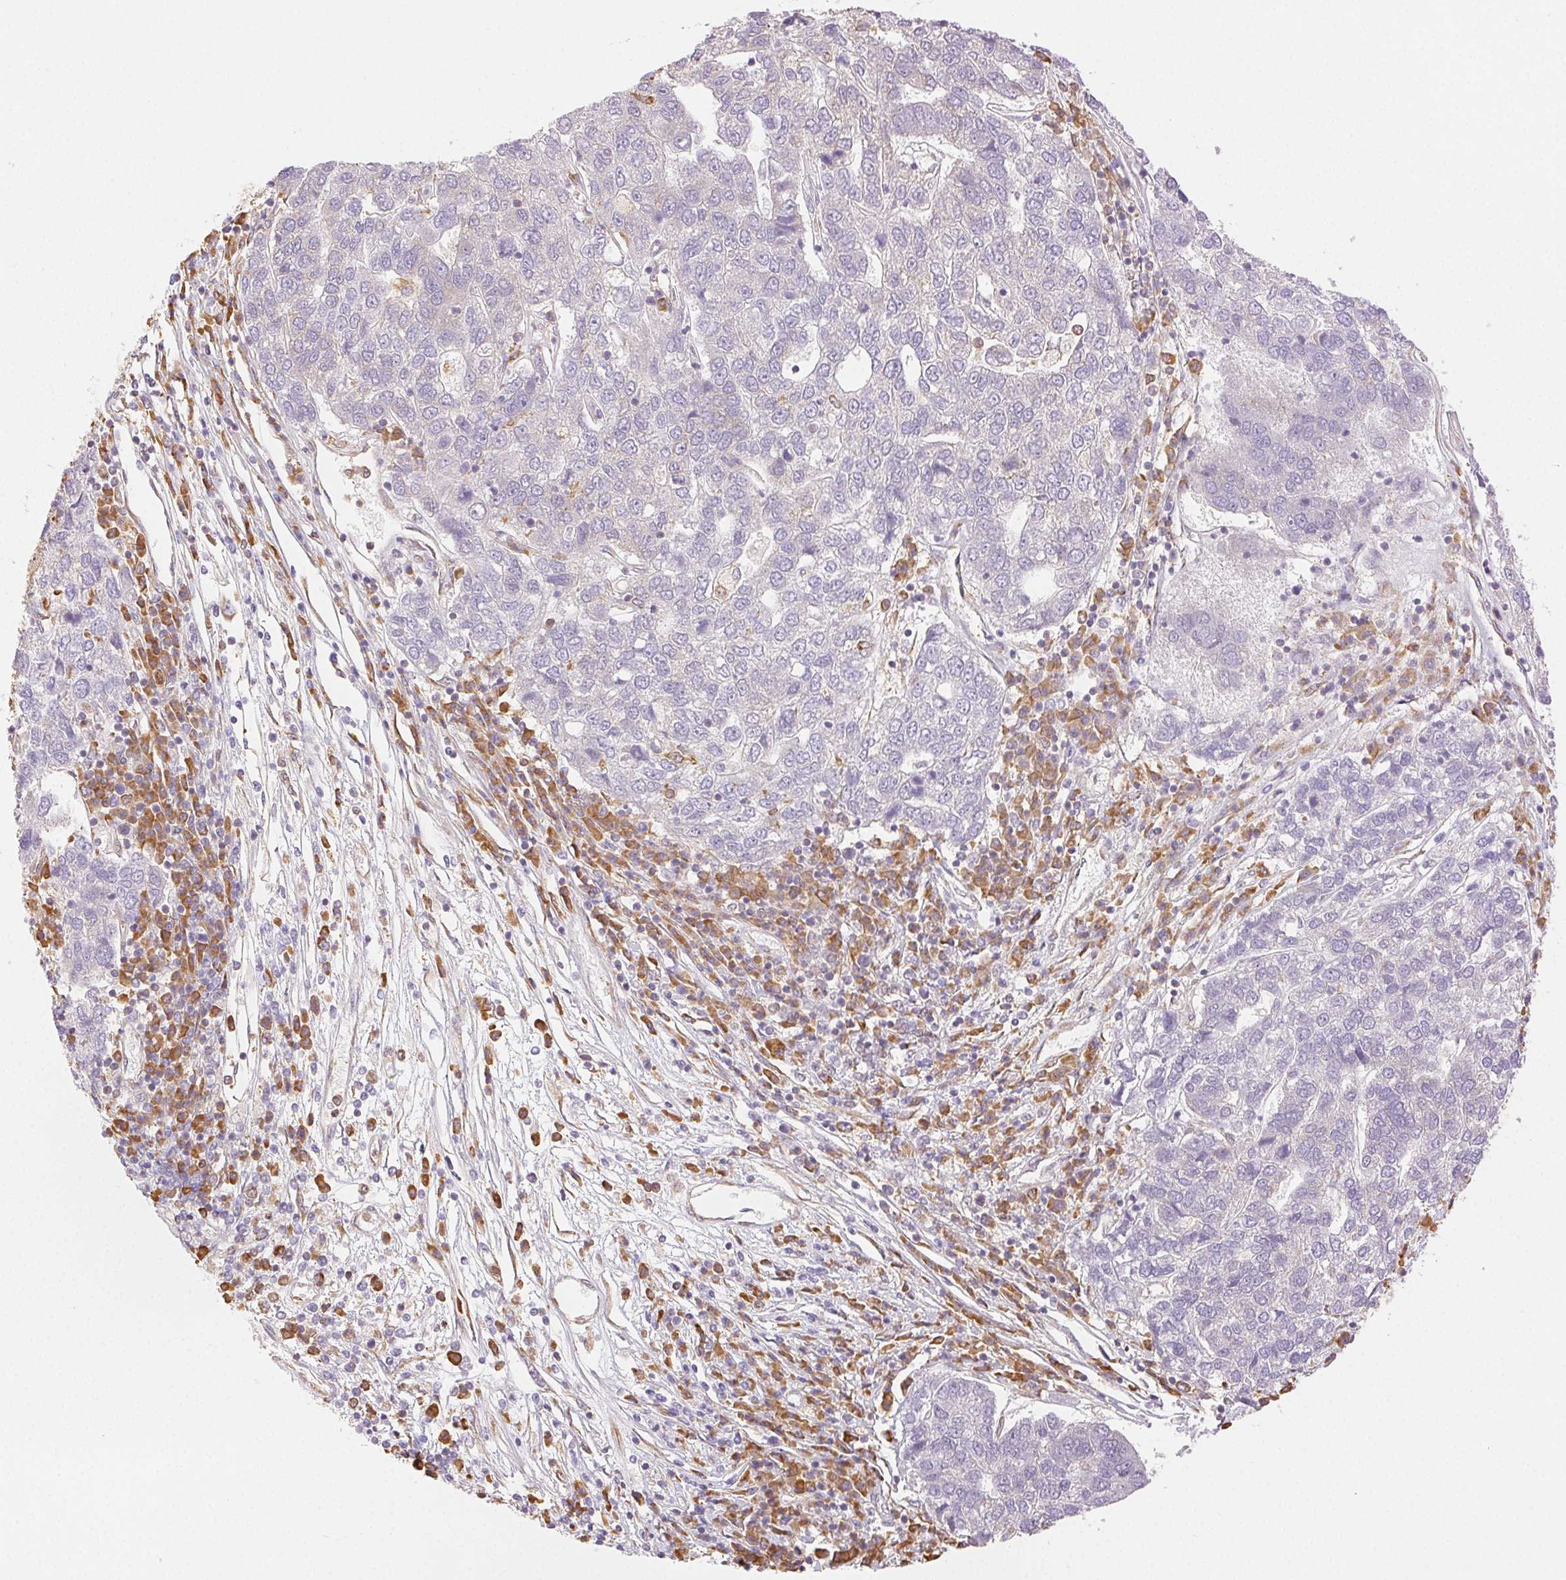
{"staining": {"intensity": "negative", "quantity": "none", "location": "none"}, "tissue": "pancreatic cancer", "cell_type": "Tumor cells", "image_type": "cancer", "snomed": [{"axis": "morphology", "description": "Adenocarcinoma, NOS"}, {"axis": "topography", "description": "Pancreas"}], "caption": "Tumor cells show no significant protein staining in adenocarcinoma (pancreatic).", "gene": "ENTREP1", "patient": {"sex": "female", "age": 61}}